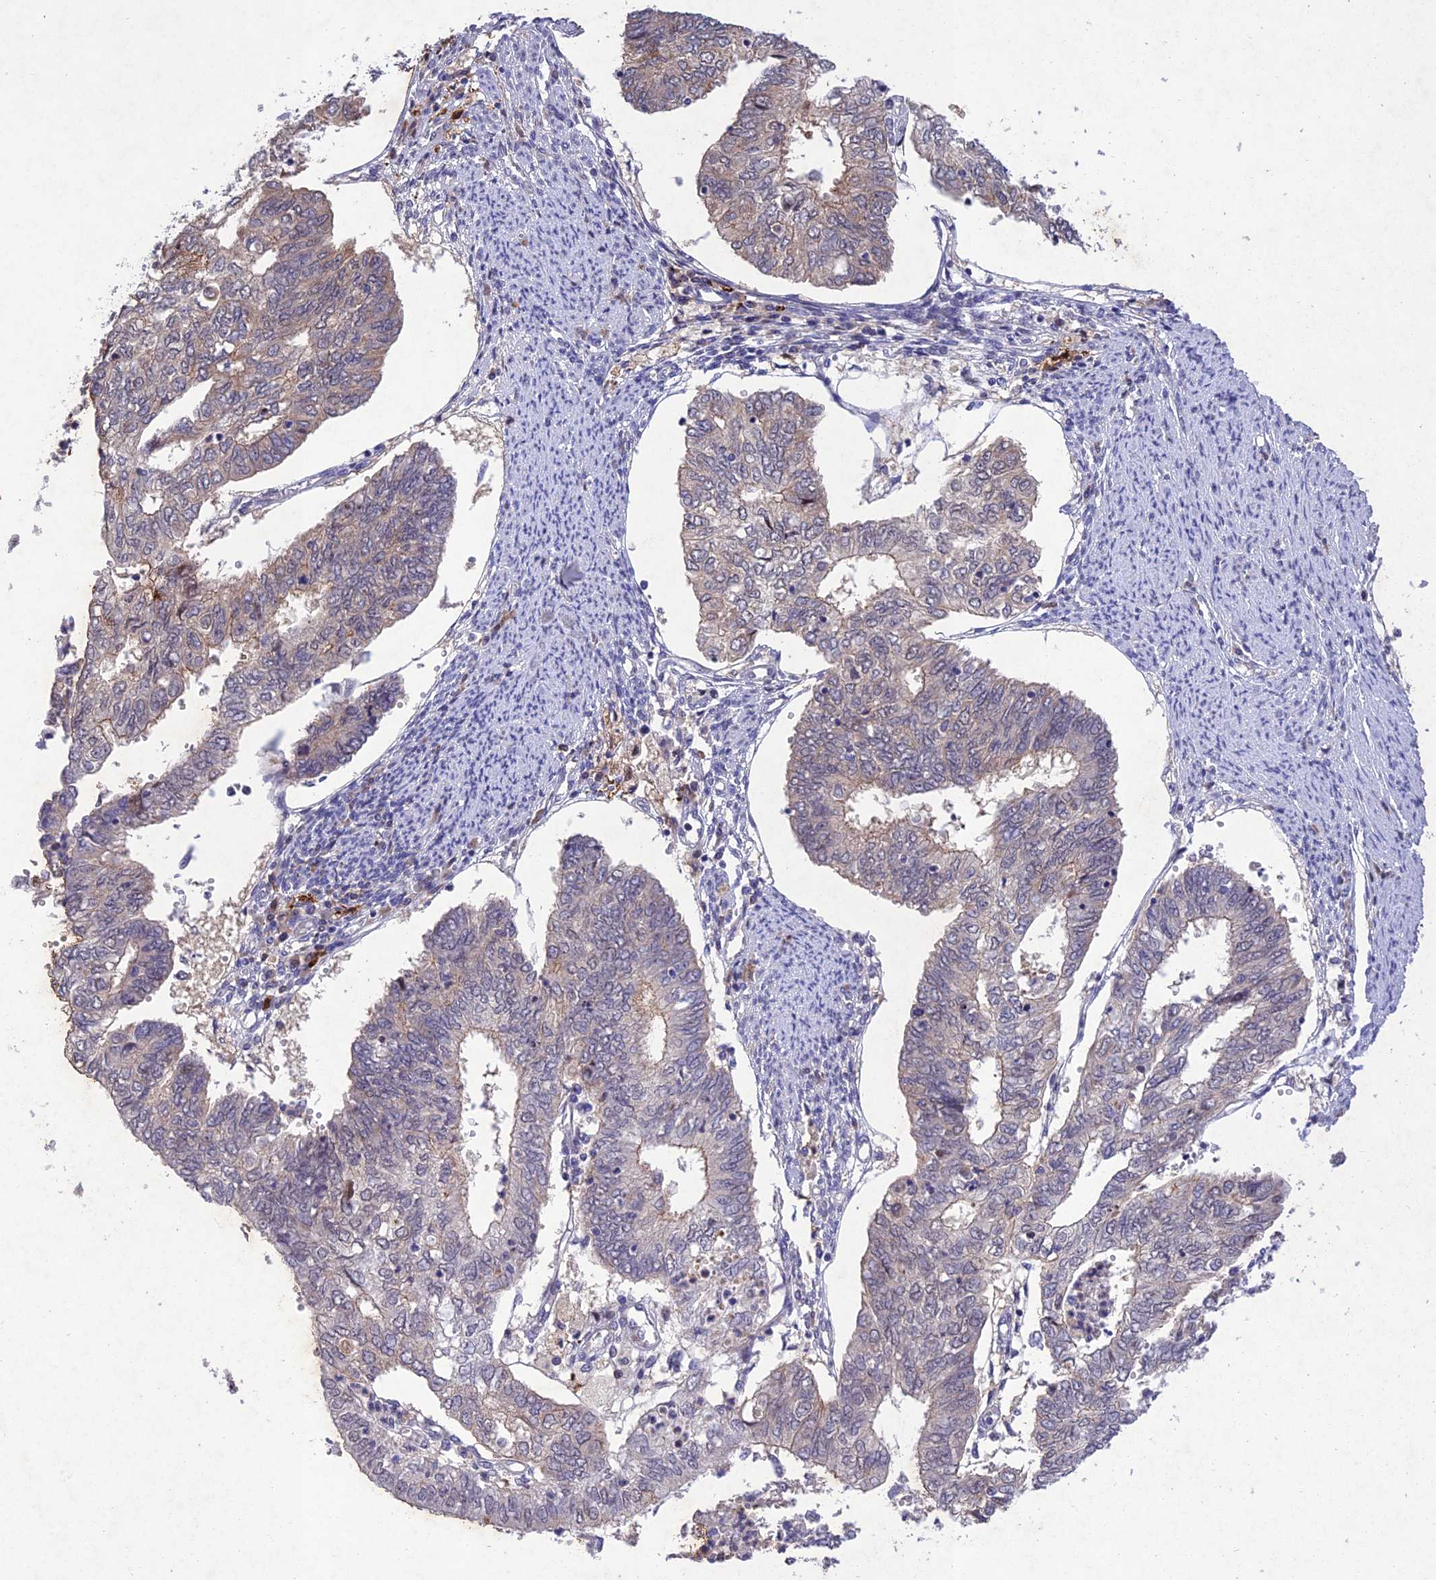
{"staining": {"intensity": "weak", "quantity": "<25%", "location": "cytoplasmic/membranous"}, "tissue": "endometrial cancer", "cell_type": "Tumor cells", "image_type": "cancer", "snomed": [{"axis": "morphology", "description": "Adenocarcinoma, NOS"}, {"axis": "topography", "description": "Endometrium"}], "caption": "An IHC photomicrograph of adenocarcinoma (endometrial) is shown. There is no staining in tumor cells of adenocarcinoma (endometrial).", "gene": "ANKRD52", "patient": {"sex": "female", "age": 68}}